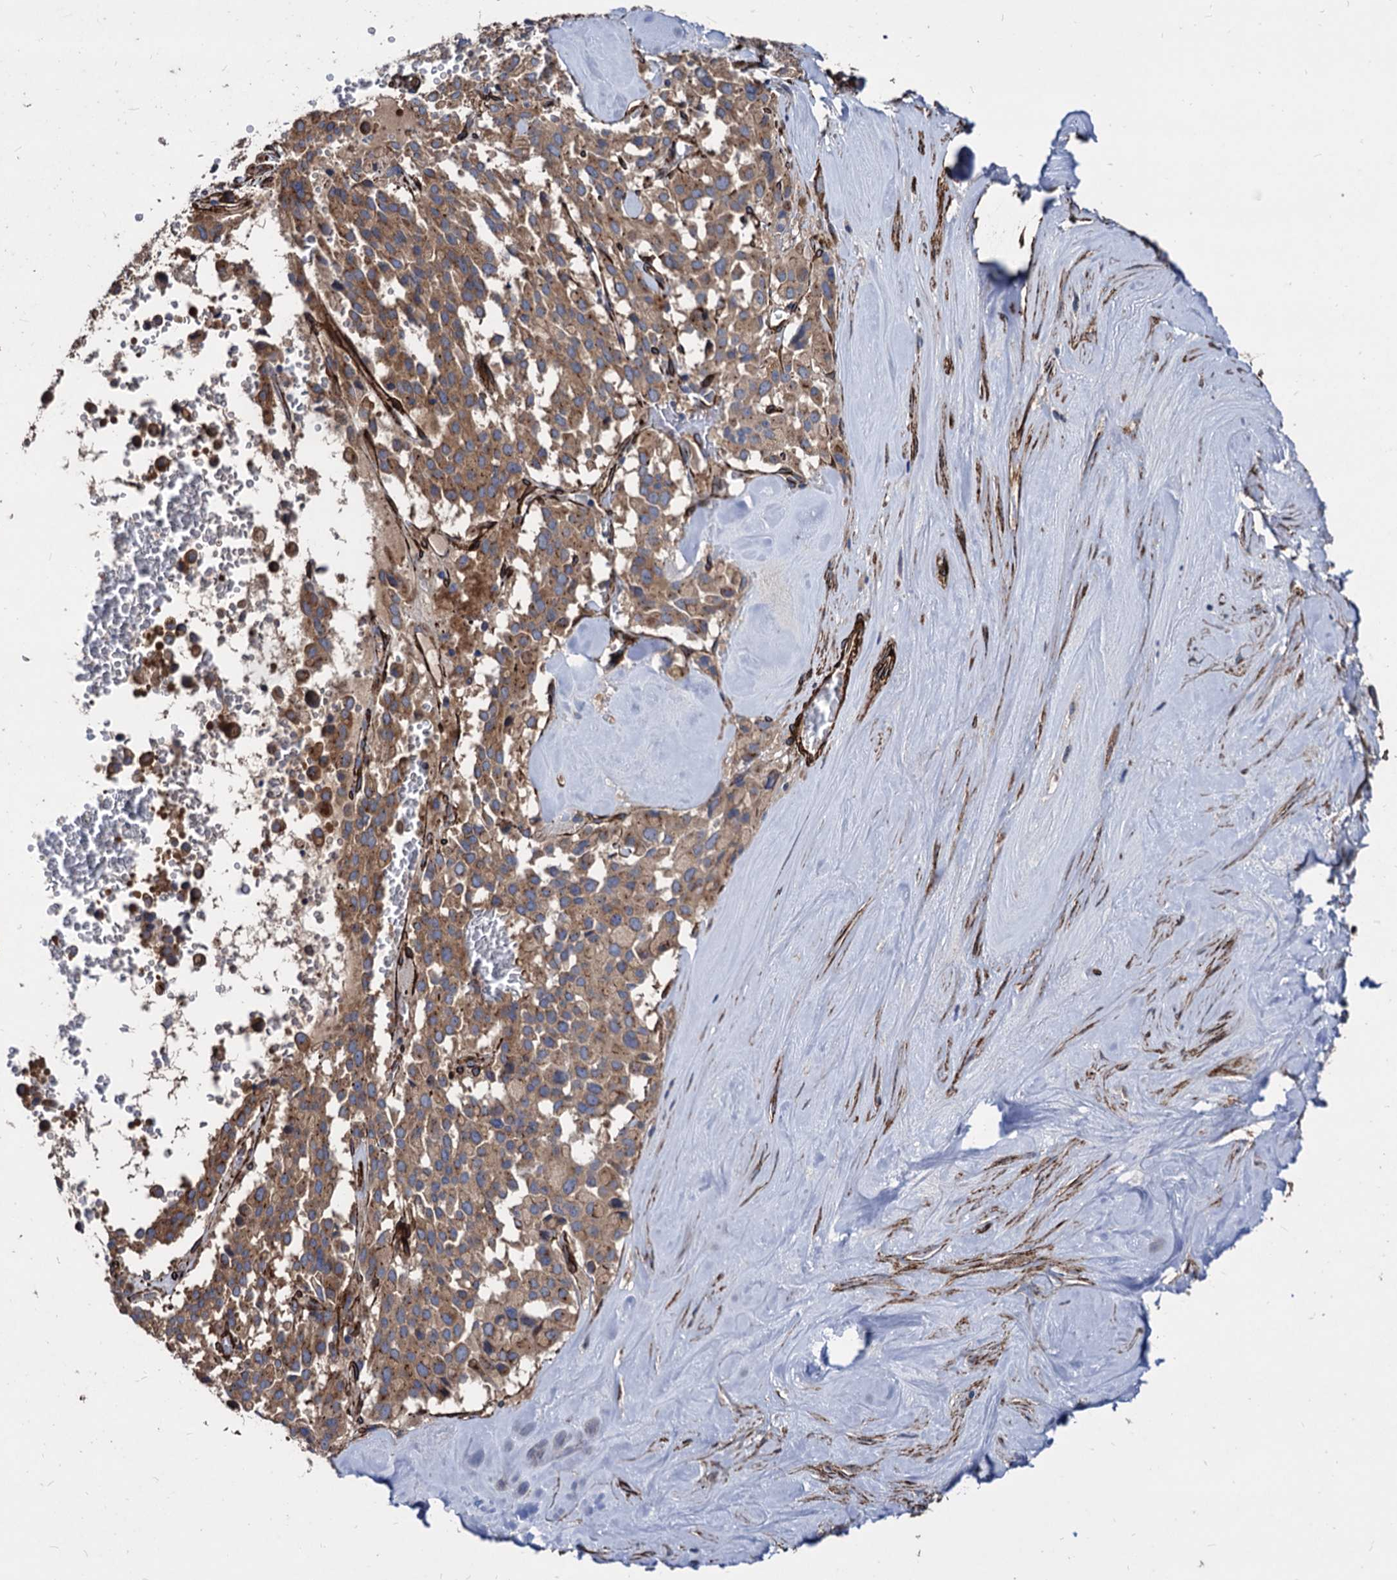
{"staining": {"intensity": "moderate", "quantity": ">75%", "location": "cytoplasmic/membranous"}, "tissue": "pancreatic cancer", "cell_type": "Tumor cells", "image_type": "cancer", "snomed": [{"axis": "morphology", "description": "Adenocarcinoma, NOS"}, {"axis": "topography", "description": "Pancreas"}], "caption": "A photomicrograph of pancreatic adenocarcinoma stained for a protein reveals moderate cytoplasmic/membranous brown staining in tumor cells.", "gene": "WDR11", "patient": {"sex": "male", "age": 65}}